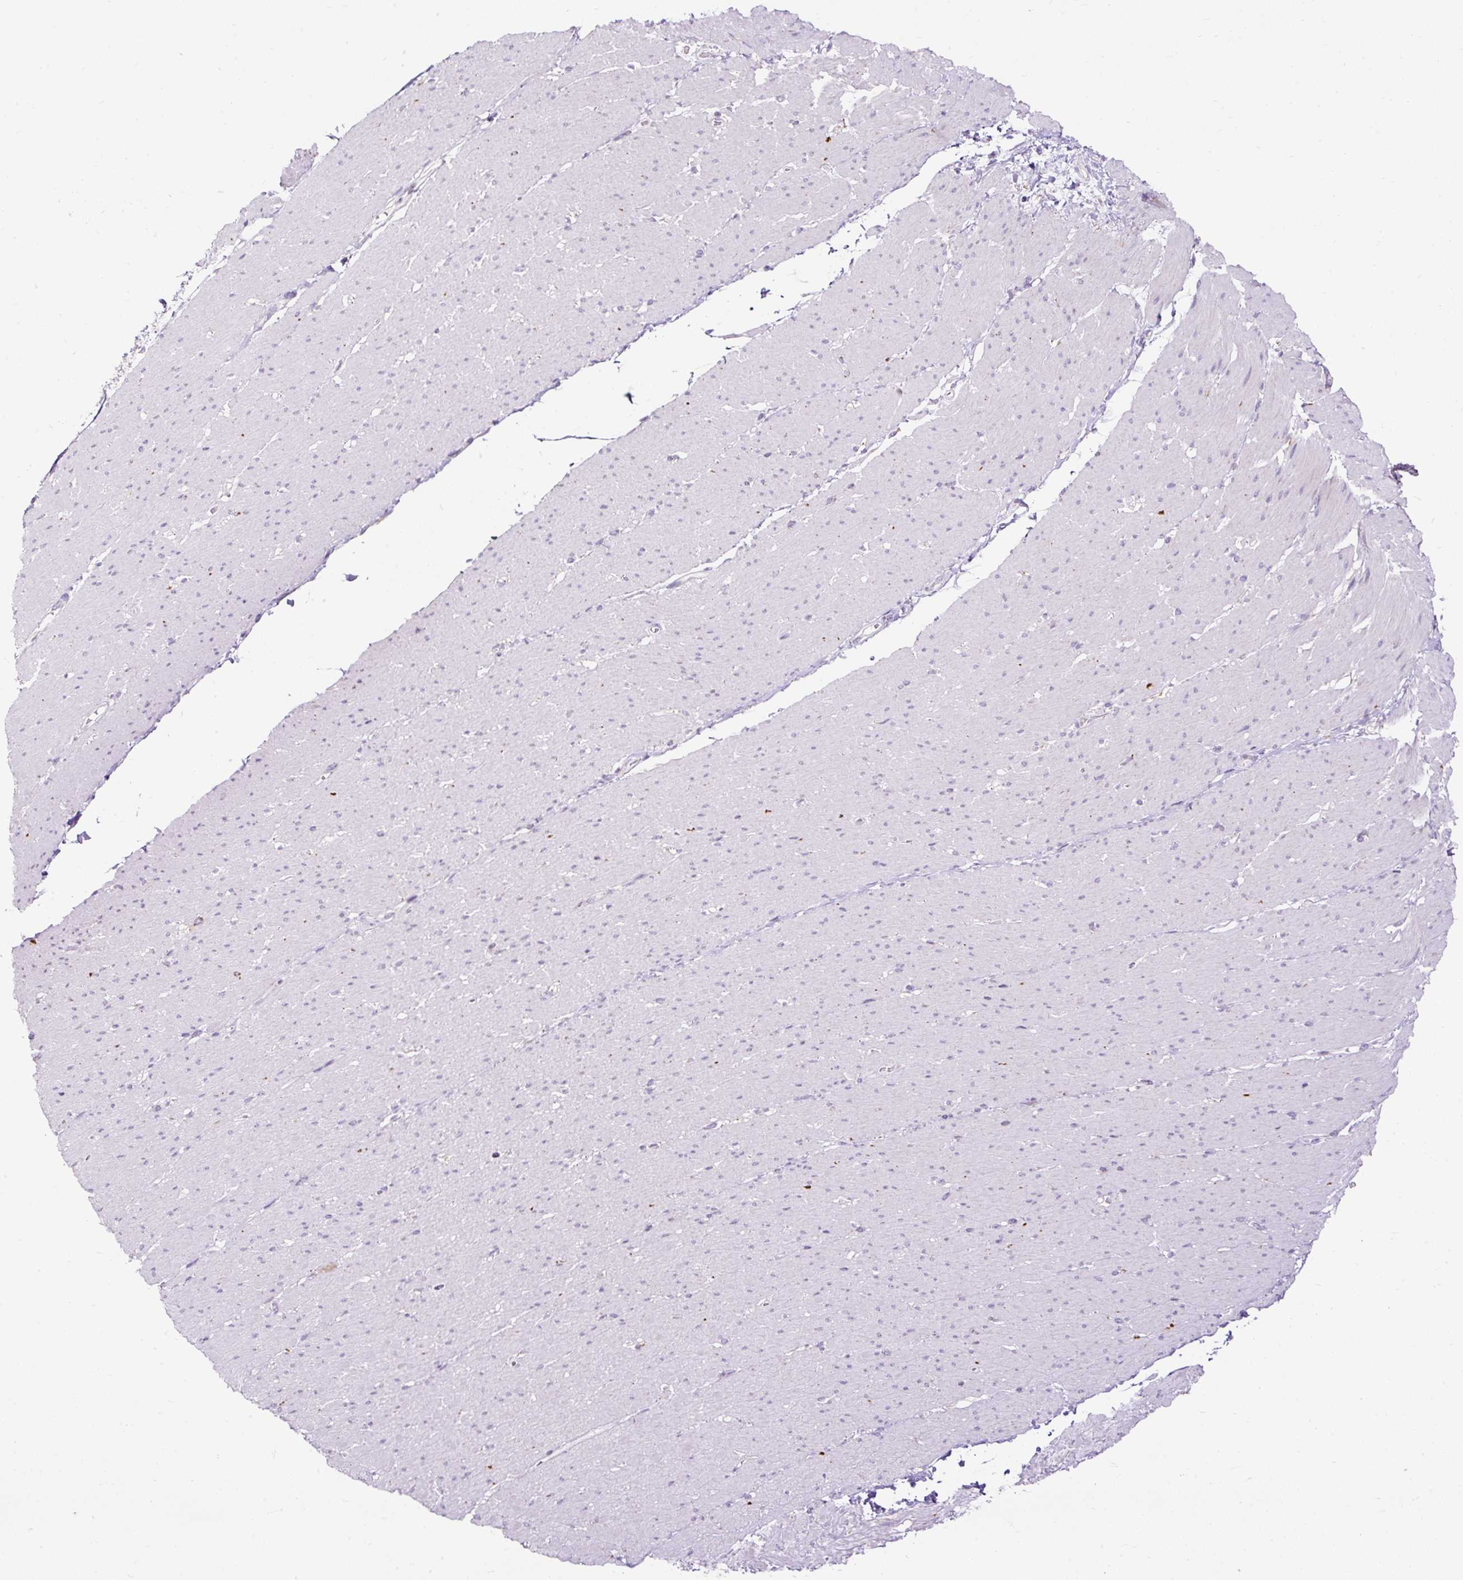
{"staining": {"intensity": "negative", "quantity": "none", "location": "none"}, "tissue": "smooth muscle", "cell_type": "Smooth muscle cells", "image_type": "normal", "snomed": [{"axis": "morphology", "description": "Normal tissue, NOS"}, {"axis": "topography", "description": "Smooth muscle"}, {"axis": "topography", "description": "Rectum"}], "caption": "This is an immunohistochemistry photomicrograph of normal smooth muscle. There is no staining in smooth muscle cells.", "gene": "FMC1", "patient": {"sex": "male", "age": 53}}